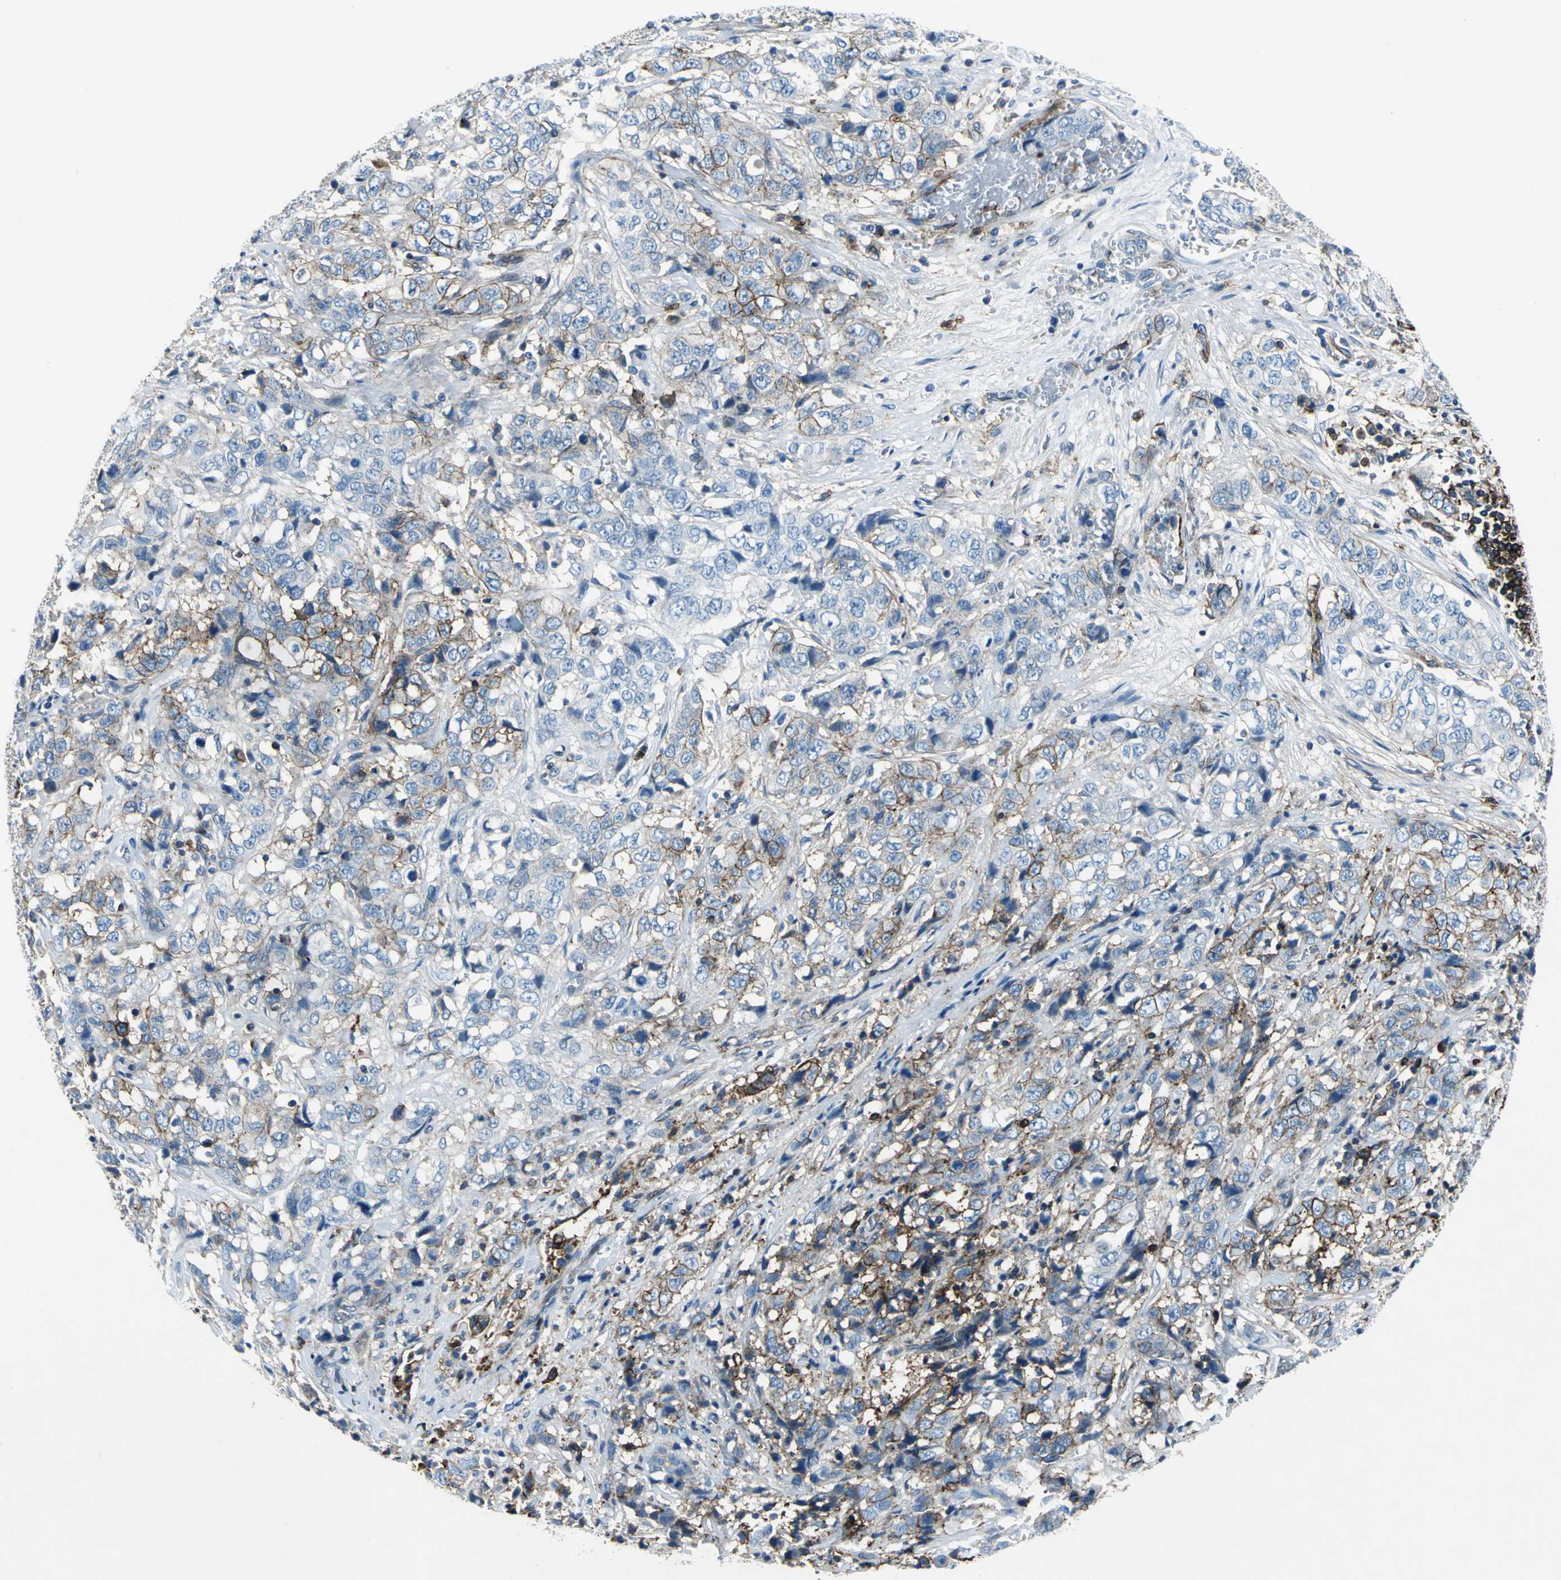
{"staining": {"intensity": "moderate", "quantity": "<25%", "location": "cytoplasmic/membranous"}, "tissue": "stomach cancer", "cell_type": "Tumor cells", "image_type": "cancer", "snomed": [{"axis": "morphology", "description": "Adenocarcinoma, NOS"}, {"axis": "topography", "description": "Stomach"}], "caption": "Human stomach cancer (adenocarcinoma) stained with a brown dye reveals moderate cytoplasmic/membranous positive staining in approximately <25% of tumor cells.", "gene": "RPS13", "patient": {"sex": "male", "age": 48}}